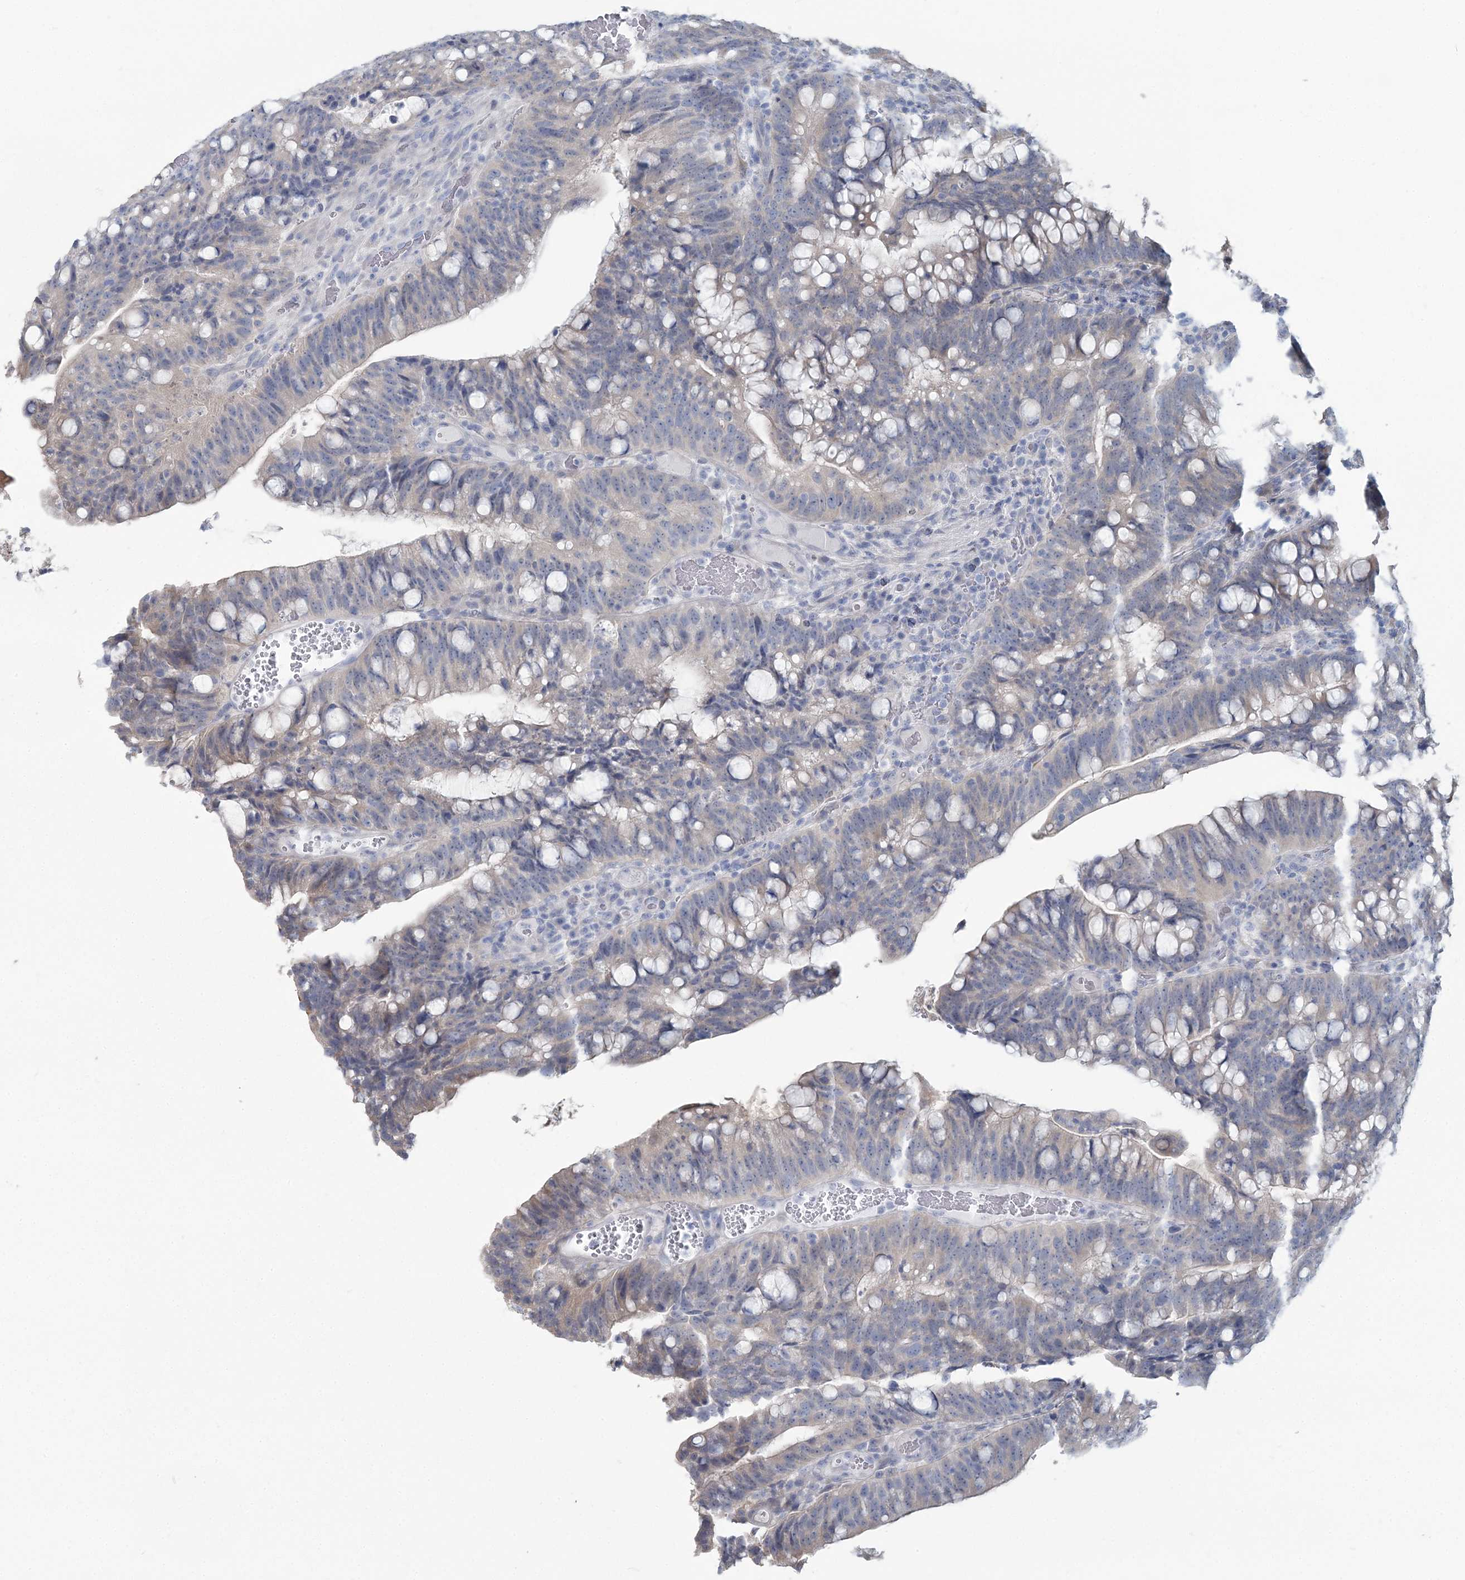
{"staining": {"intensity": "weak", "quantity": "<25%", "location": "cytoplasmic/membranous"}, "tissue": "colorectal cancer", "cell_type": "Tumor cells", "image_type": "cancer", "snomed": [{"axis": "morphology", "description": "Adenocarcinoma, NOS"}, {"axis": "topography", "description": "Colon"}], "caption": "High power microscopy image of an immunohistochemistry (IHC) histopathology image of adenocarcinoma (colorectal), revealing no significant positivity in tumor cells.", "gene": "CMBL", "patient": {"sex": "female", "age": 66}}